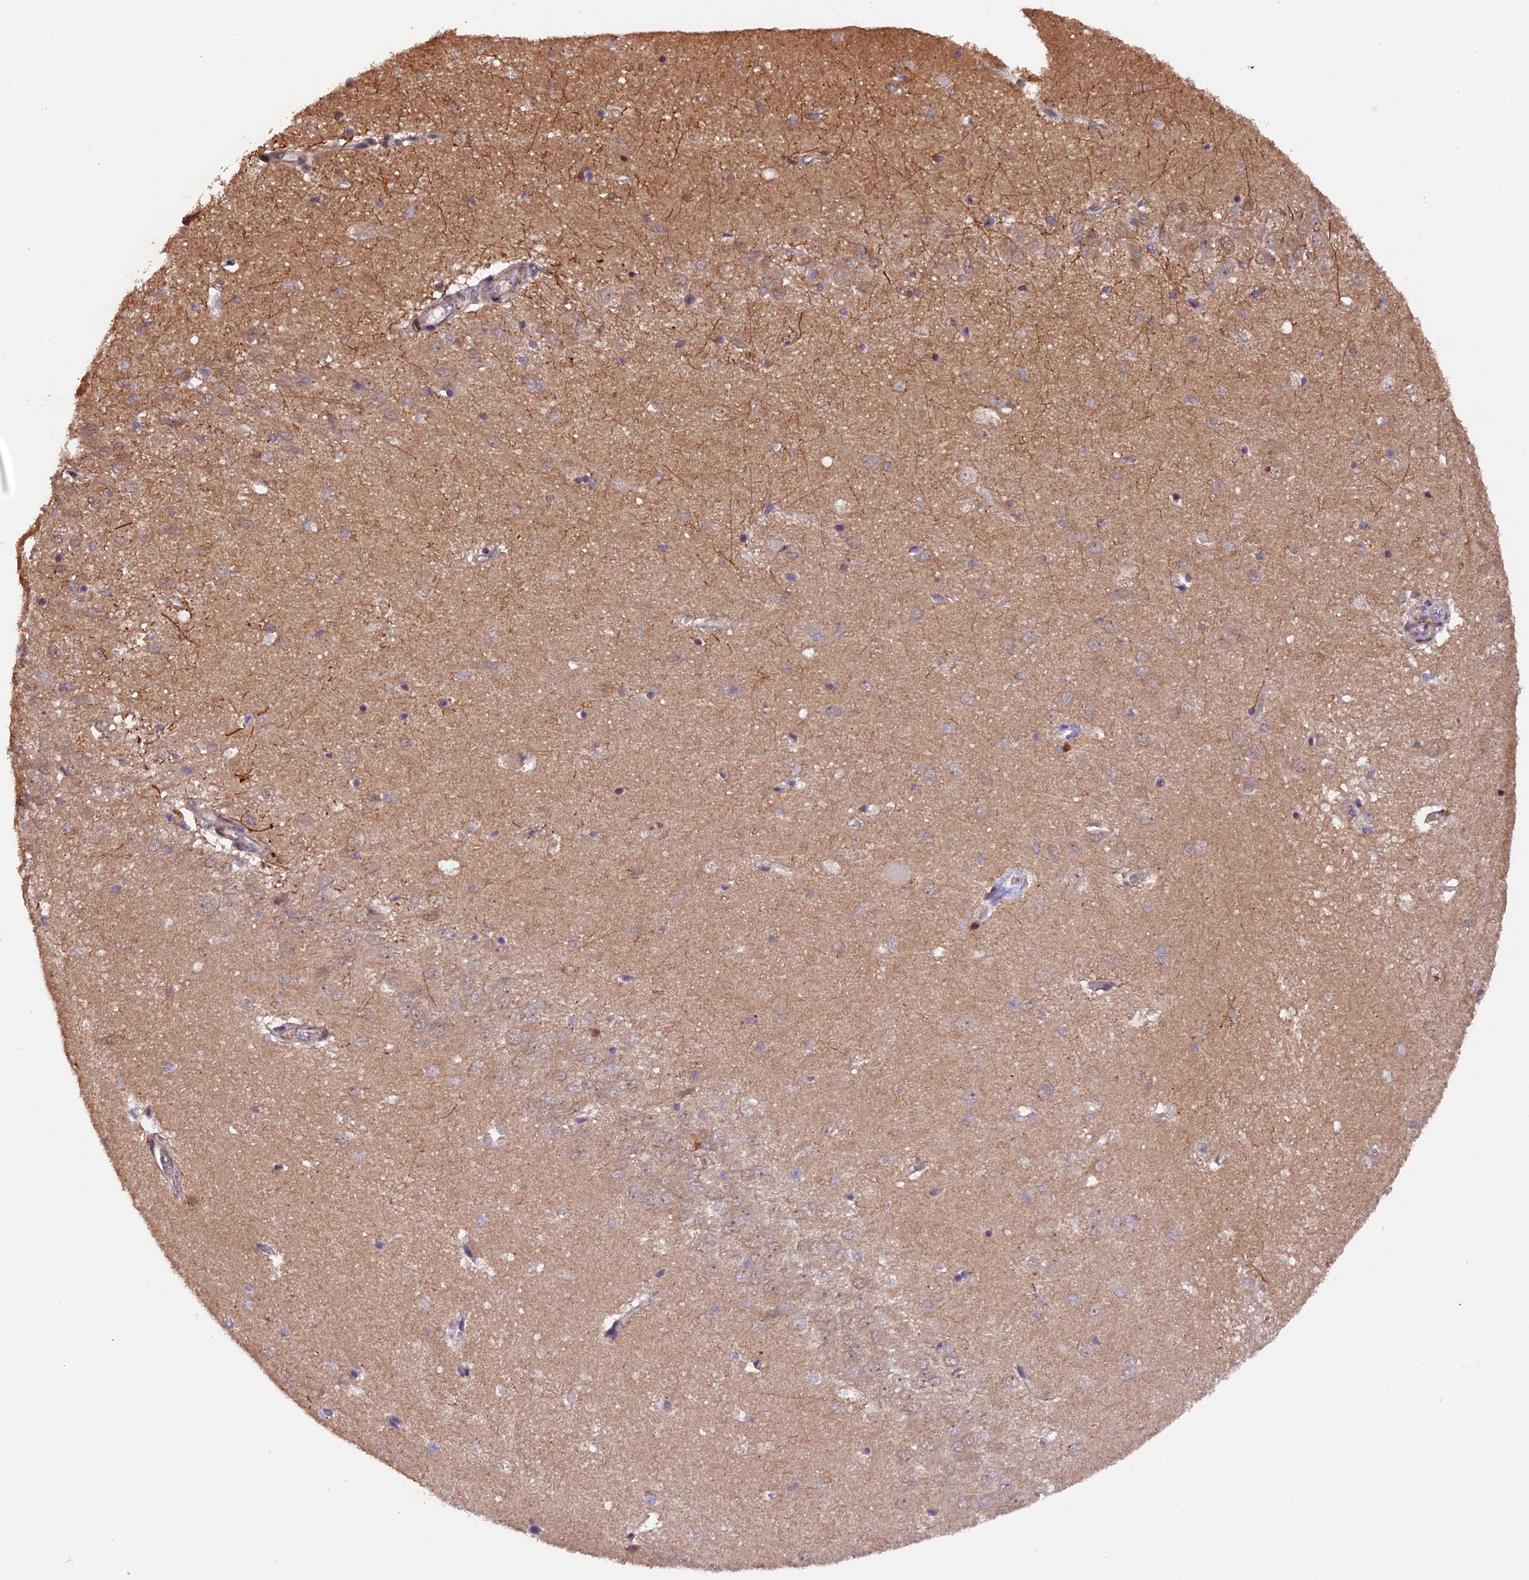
{"staining": {"intensity": "negative", "quantity": "none", "location": "none"}, "tissue": "hippocampus", "cell_type": "Glial cells", "image_type": "normal", "snomed": [{"axis": "morphology", "description": "Normal tissue, NOS"}, {"axis": "topography", "description": "Hippocampus"}], "caption": "Immunohistochemistry of benign hippocampus displays no positivity in glial cells. The staining is performed using DAB brown chromogen with nuclei counter-stained in using hematoxylin.", "gene": "GNB5", "patient": {"sex": "female", "age": 64}}